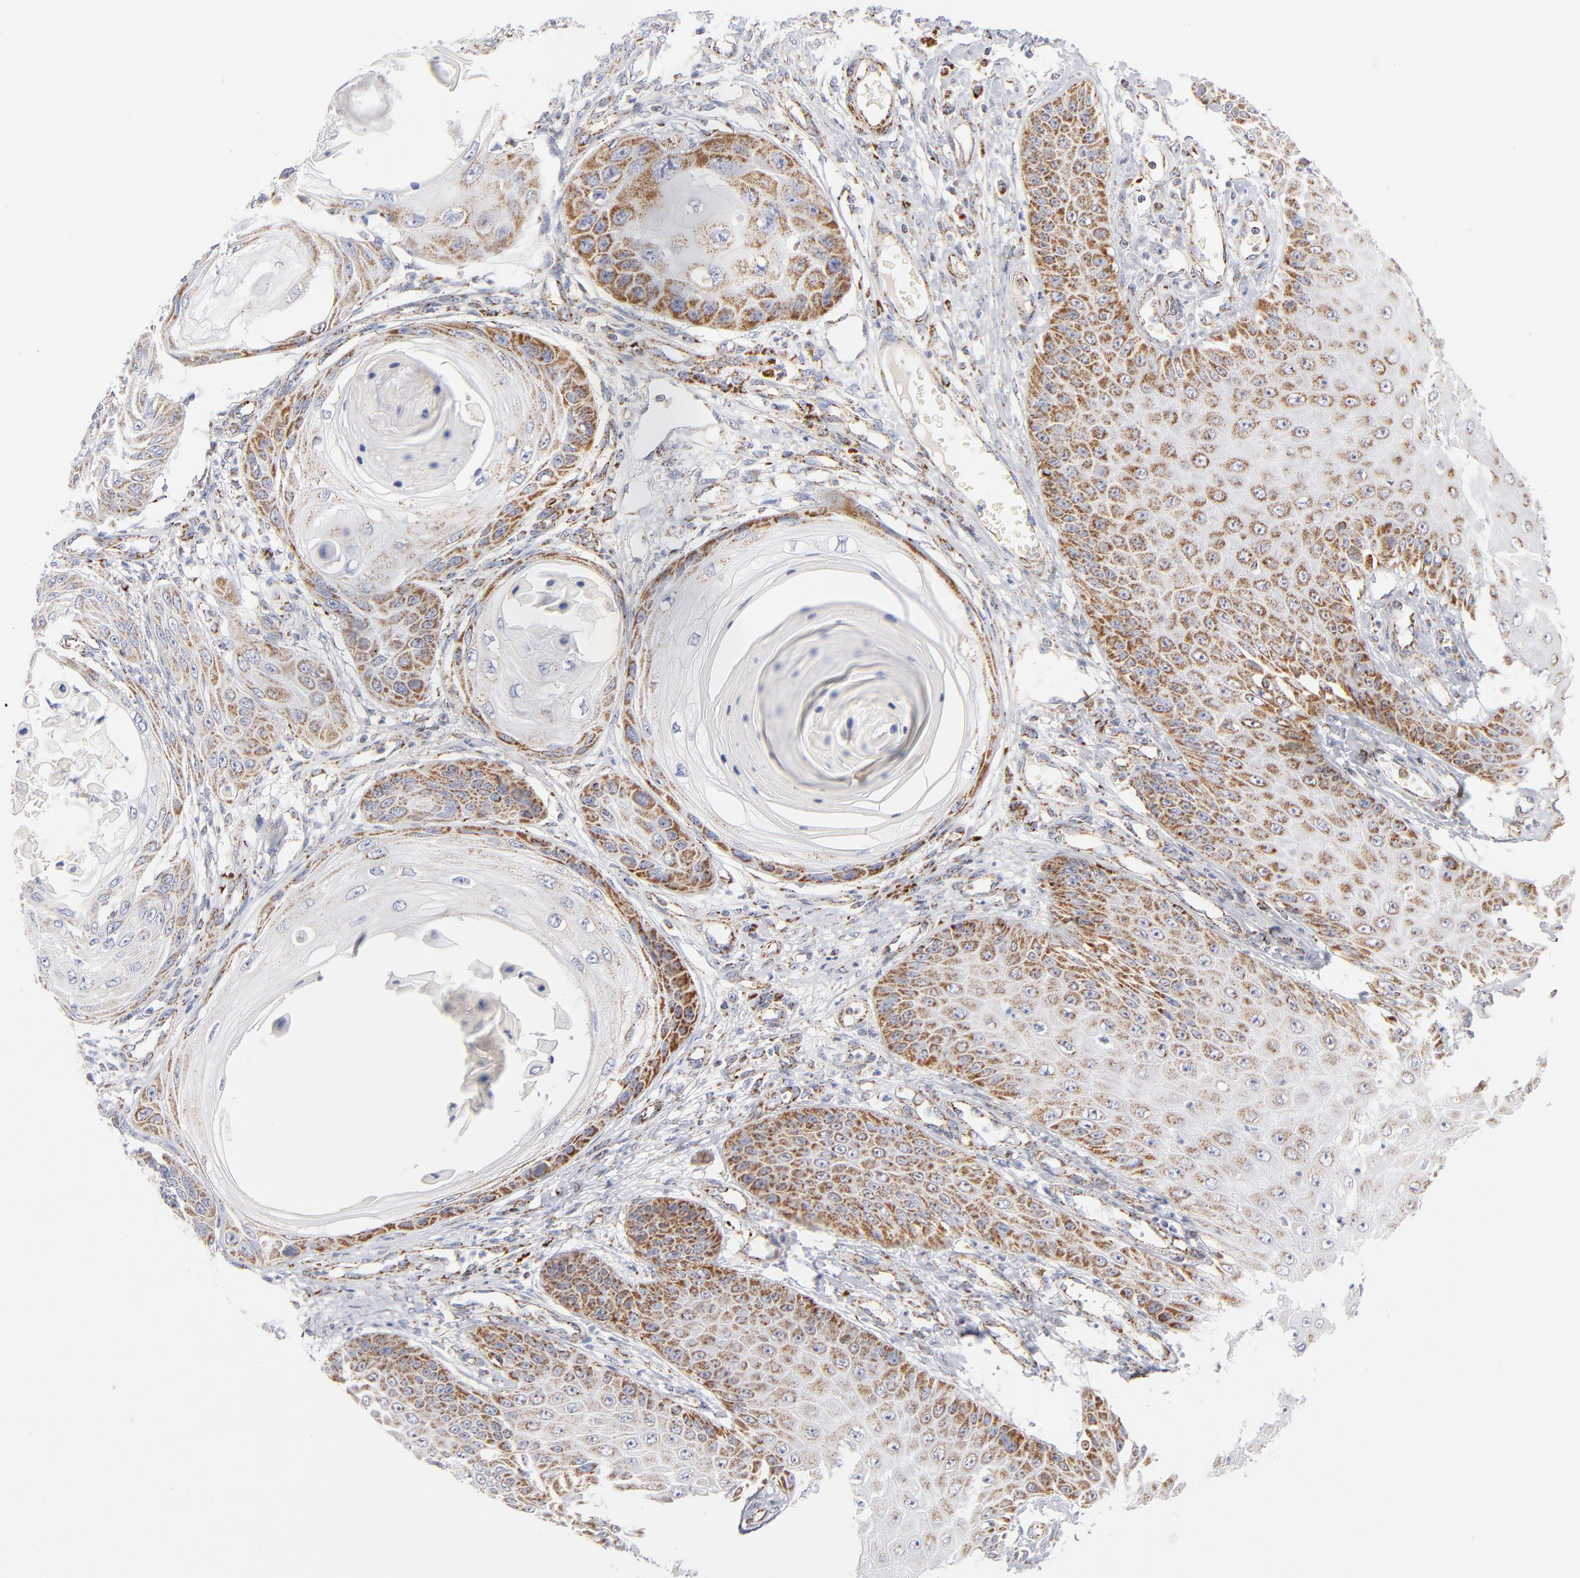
{"staining": {"intensity": "moderate", "quantity": ">75%", "location": "cytoplasmic/membranous"}, "tissue": "skin cancer", "cell_type": "Tumor cells", "image_type": "cancer", "snomed": [{"axis": "morphology", "description": "Squamous cell carcinoma, NOS"}, {"axis": "topography", "description": "Skin"}], "caption": "Moderate cytoplasmic/membranous positivity for a protein is identified in about >75% of tumor cells of skin squamous cell carcinoma using immunohistochemistry.", "gene": "DLAT", "patient": {"sex": "female", "age": 40}}